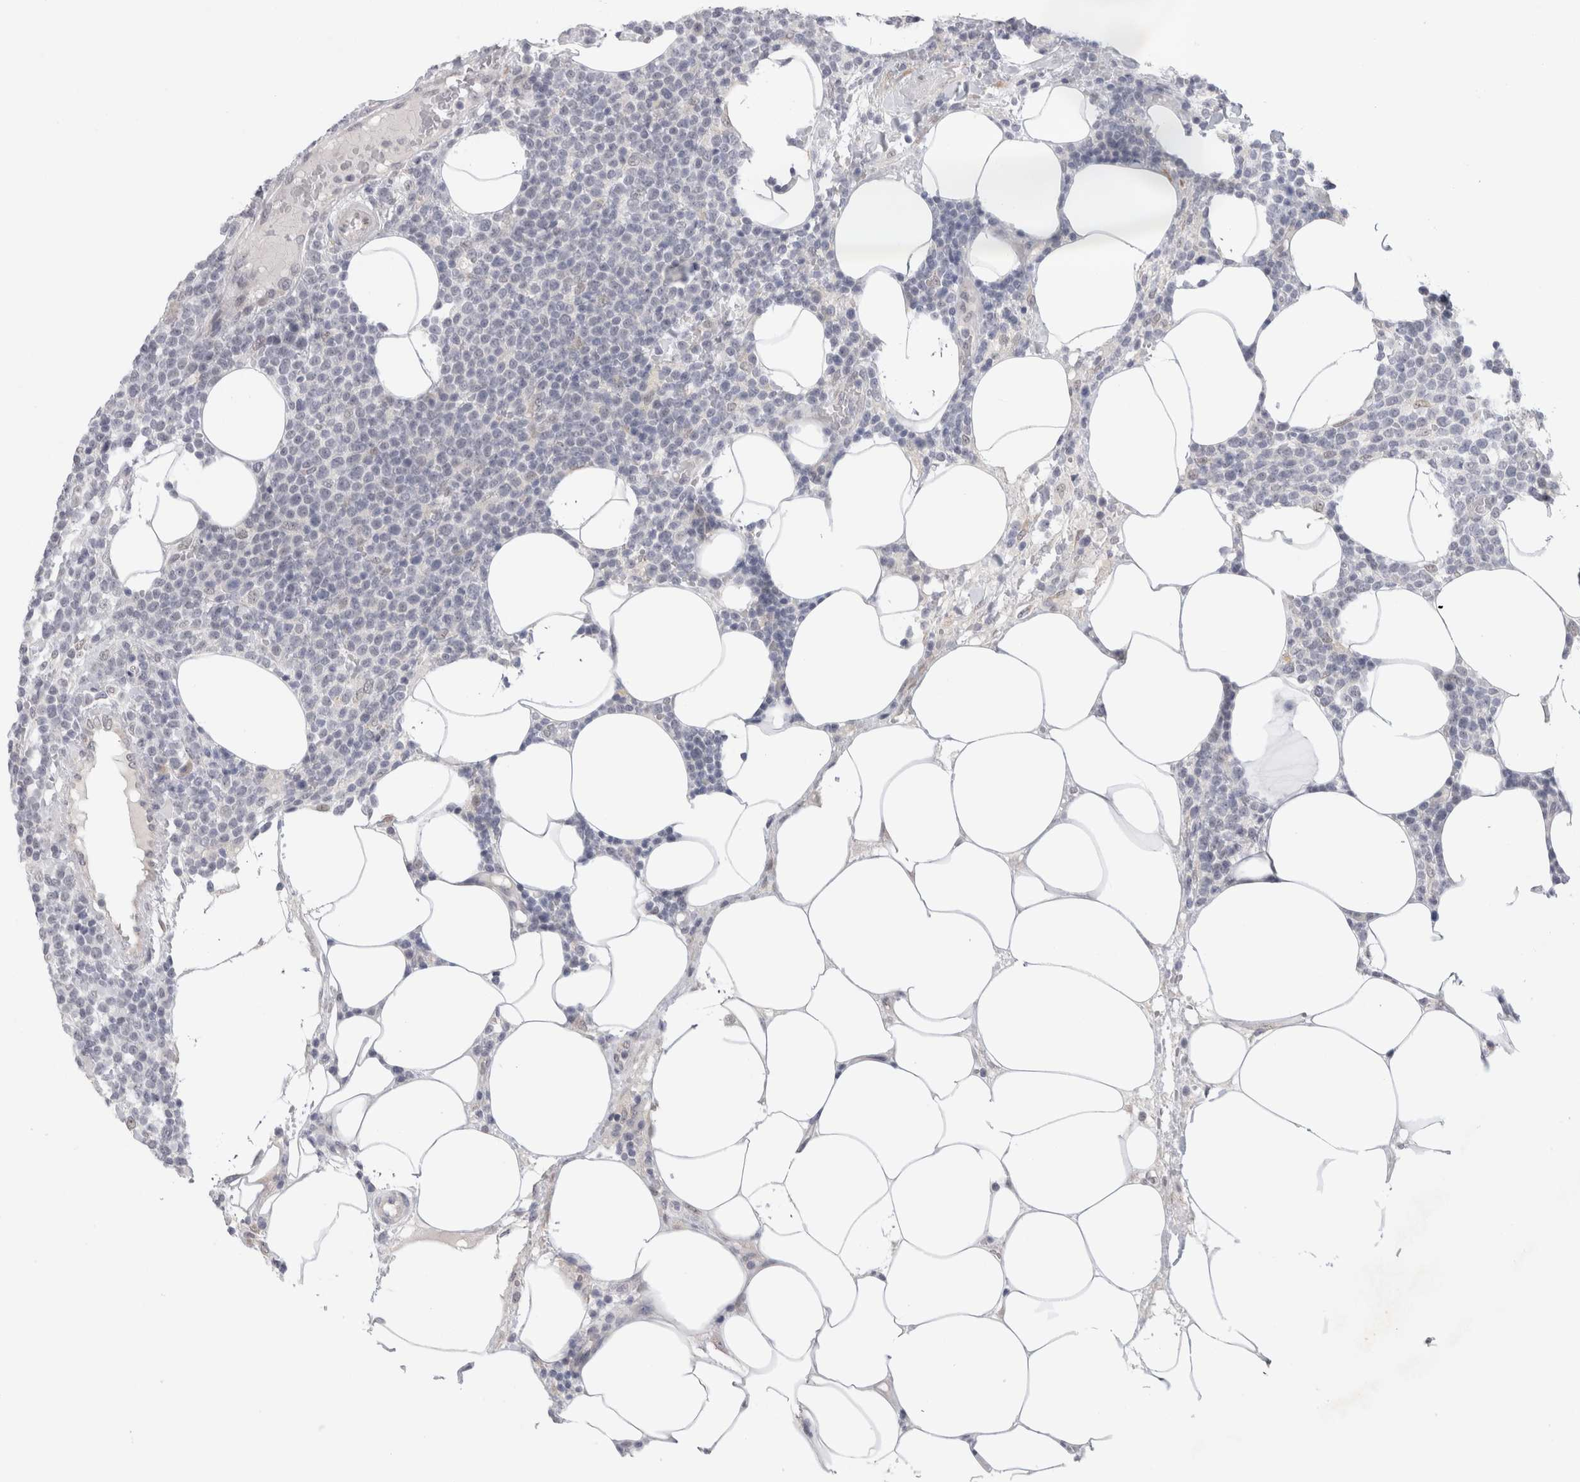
{"staining": {"intensity": "negative", "quantity": "none", "location": "none"}, "tissue": "lymphoma", "cell_type": "Tumor cells", "image_type": "cancer", "snomed": [{"axis": "morphology", "description": "Malignant lymphoma, non-Hodgkin's type, High grade"}, {"axis": "topography", "description": "Lymph node"}], "caption": "High power microscopy histopathology image of an immunohistochemistry histopathology image of lymphoma, revealing no significant positivity in tumor cells.", "gene": "TRMT1L", "patient": {"sex": "male", "age": 61}}